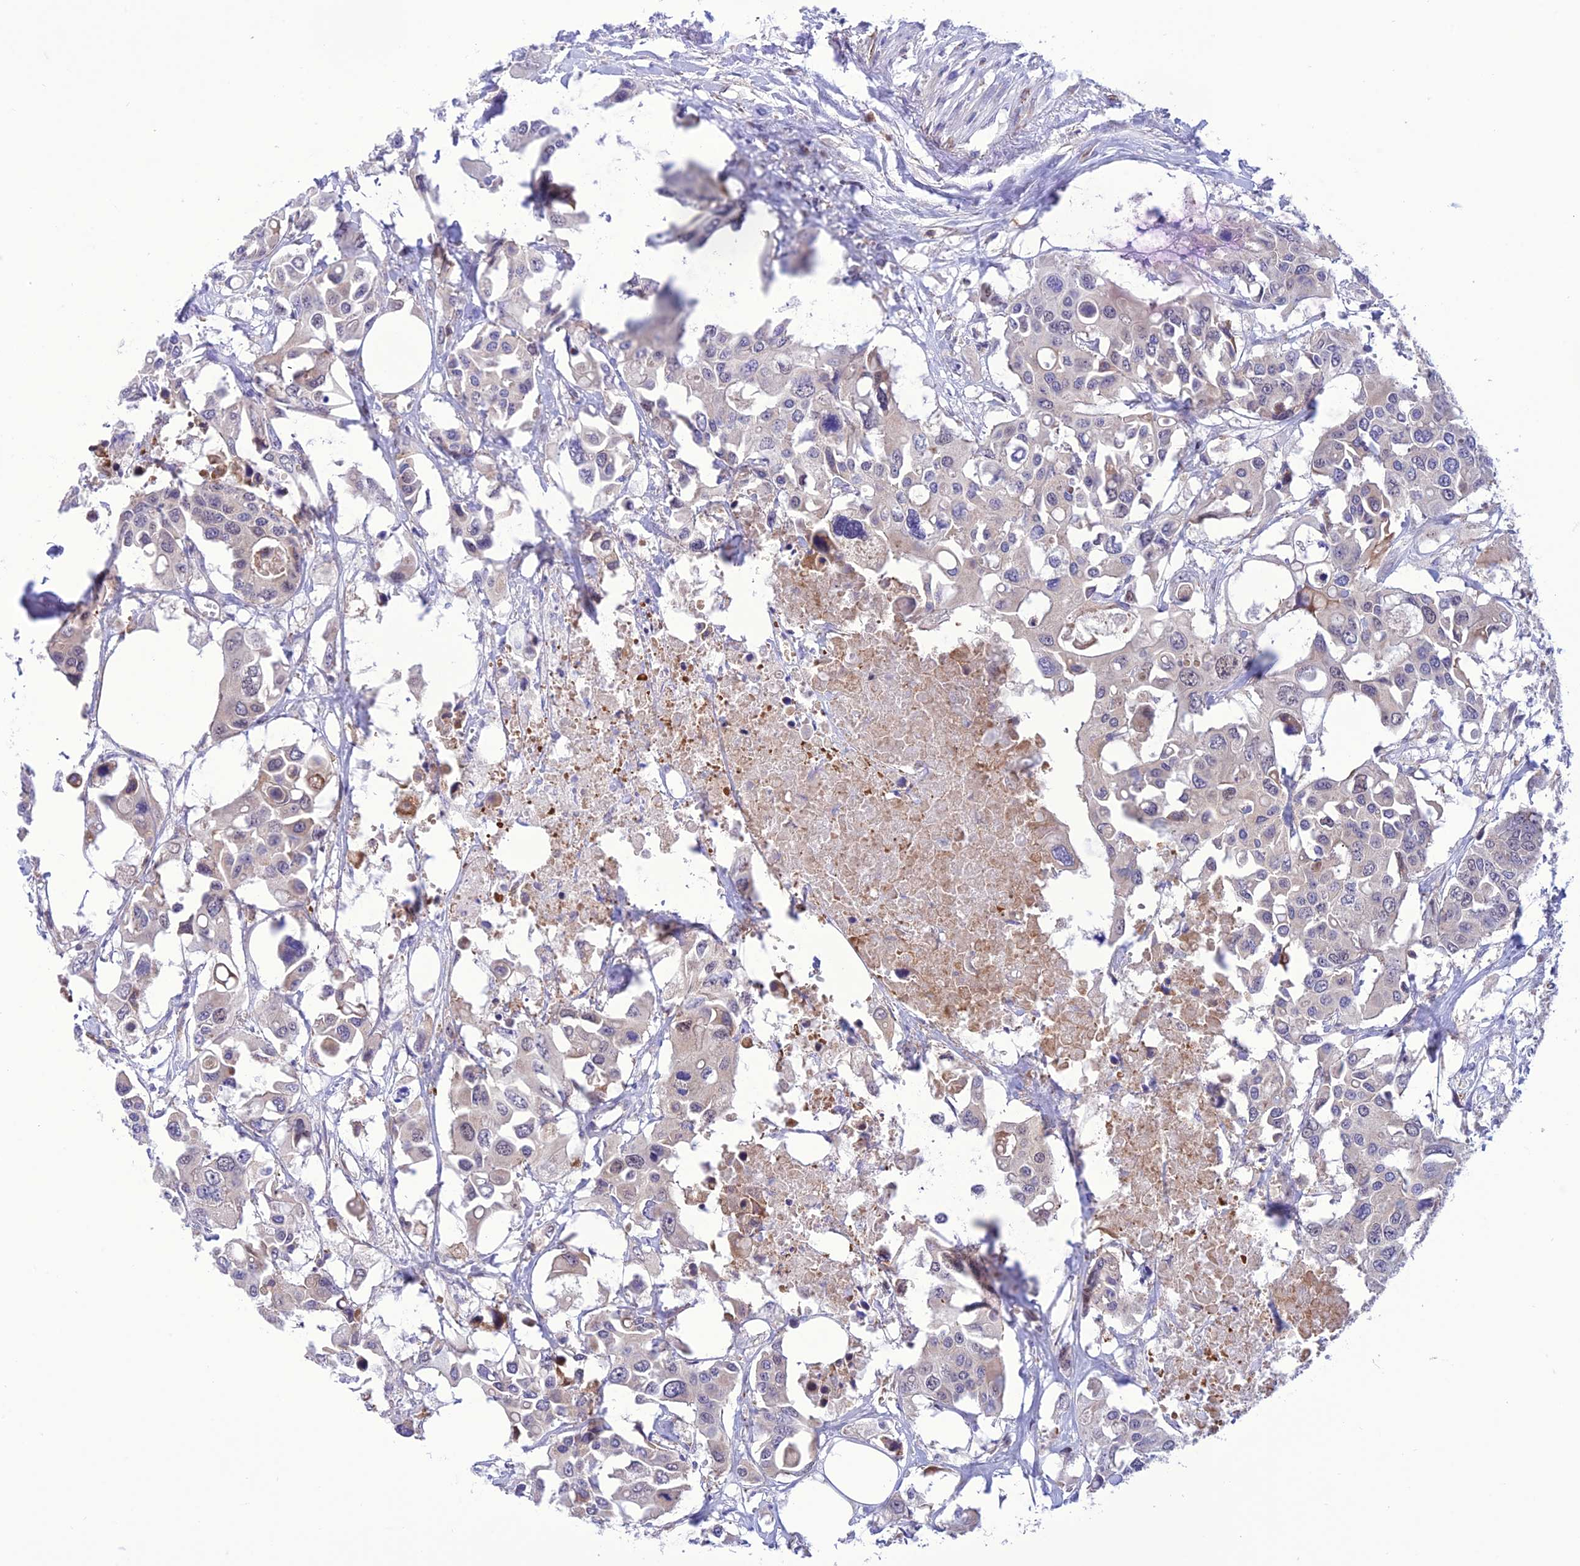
{"staining": {"intensity": "negative", "quantity": "none", "location": "none"}, "tissue": "colorectal cancer", "cell_type": "Tumor cells", "image_type": "cancer", "snomed": [{"axis": "morphology", "description": "Adenocarcinoma, NOS"}, {"axis": "topography", "description": "Colon"}], "caption": "Immunohistochemistry (IHC) image of neoplastic tissue: human colorectal adenocarcinoma stained with DAB (3,3'-diaminobenzidine) demonstrates no significant protein staining in tumor cells.", "gene": "RNF126", "patient": {"sex": "male", "age": 77}}